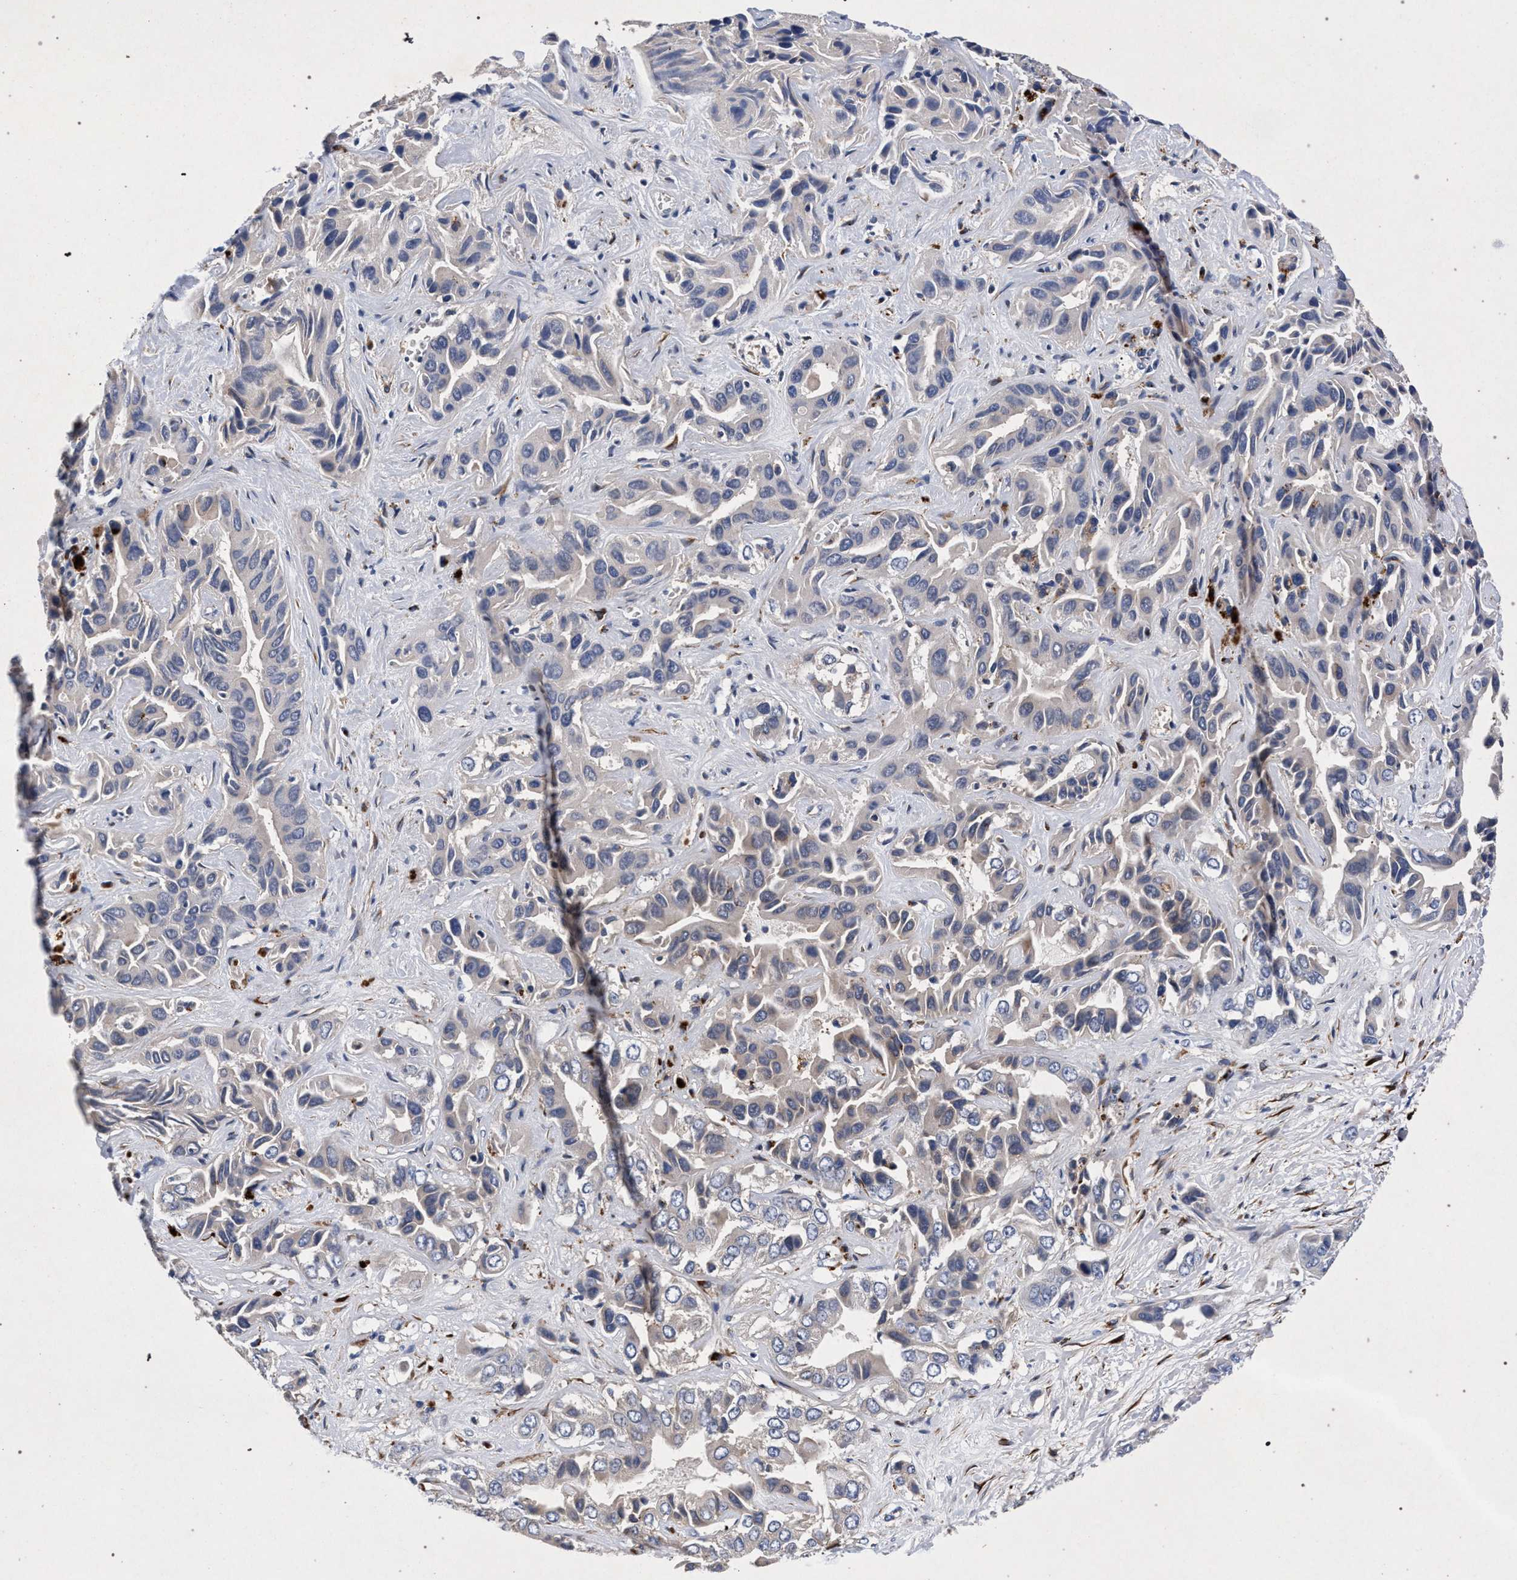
{"staining": {"intensity": "negative", "quantity": "none", "location": "none"}, "tissue": "liver cancer", "cell_type": "Tumor cells", "image_type": "cancer", "snomed": [{"axis": "morphology", "description": "Cholangiocarcinoma"}, {"axis": "topography", "description": "Liver"}], "caption": "Tumor cells show no significant expression in liver cancer. The staining is performed using DAB brown chromogen with nuclei counter-stained in using hematoxylin.", "gene": "NEK7", "patient": {"sex": "female", "age": 52}}